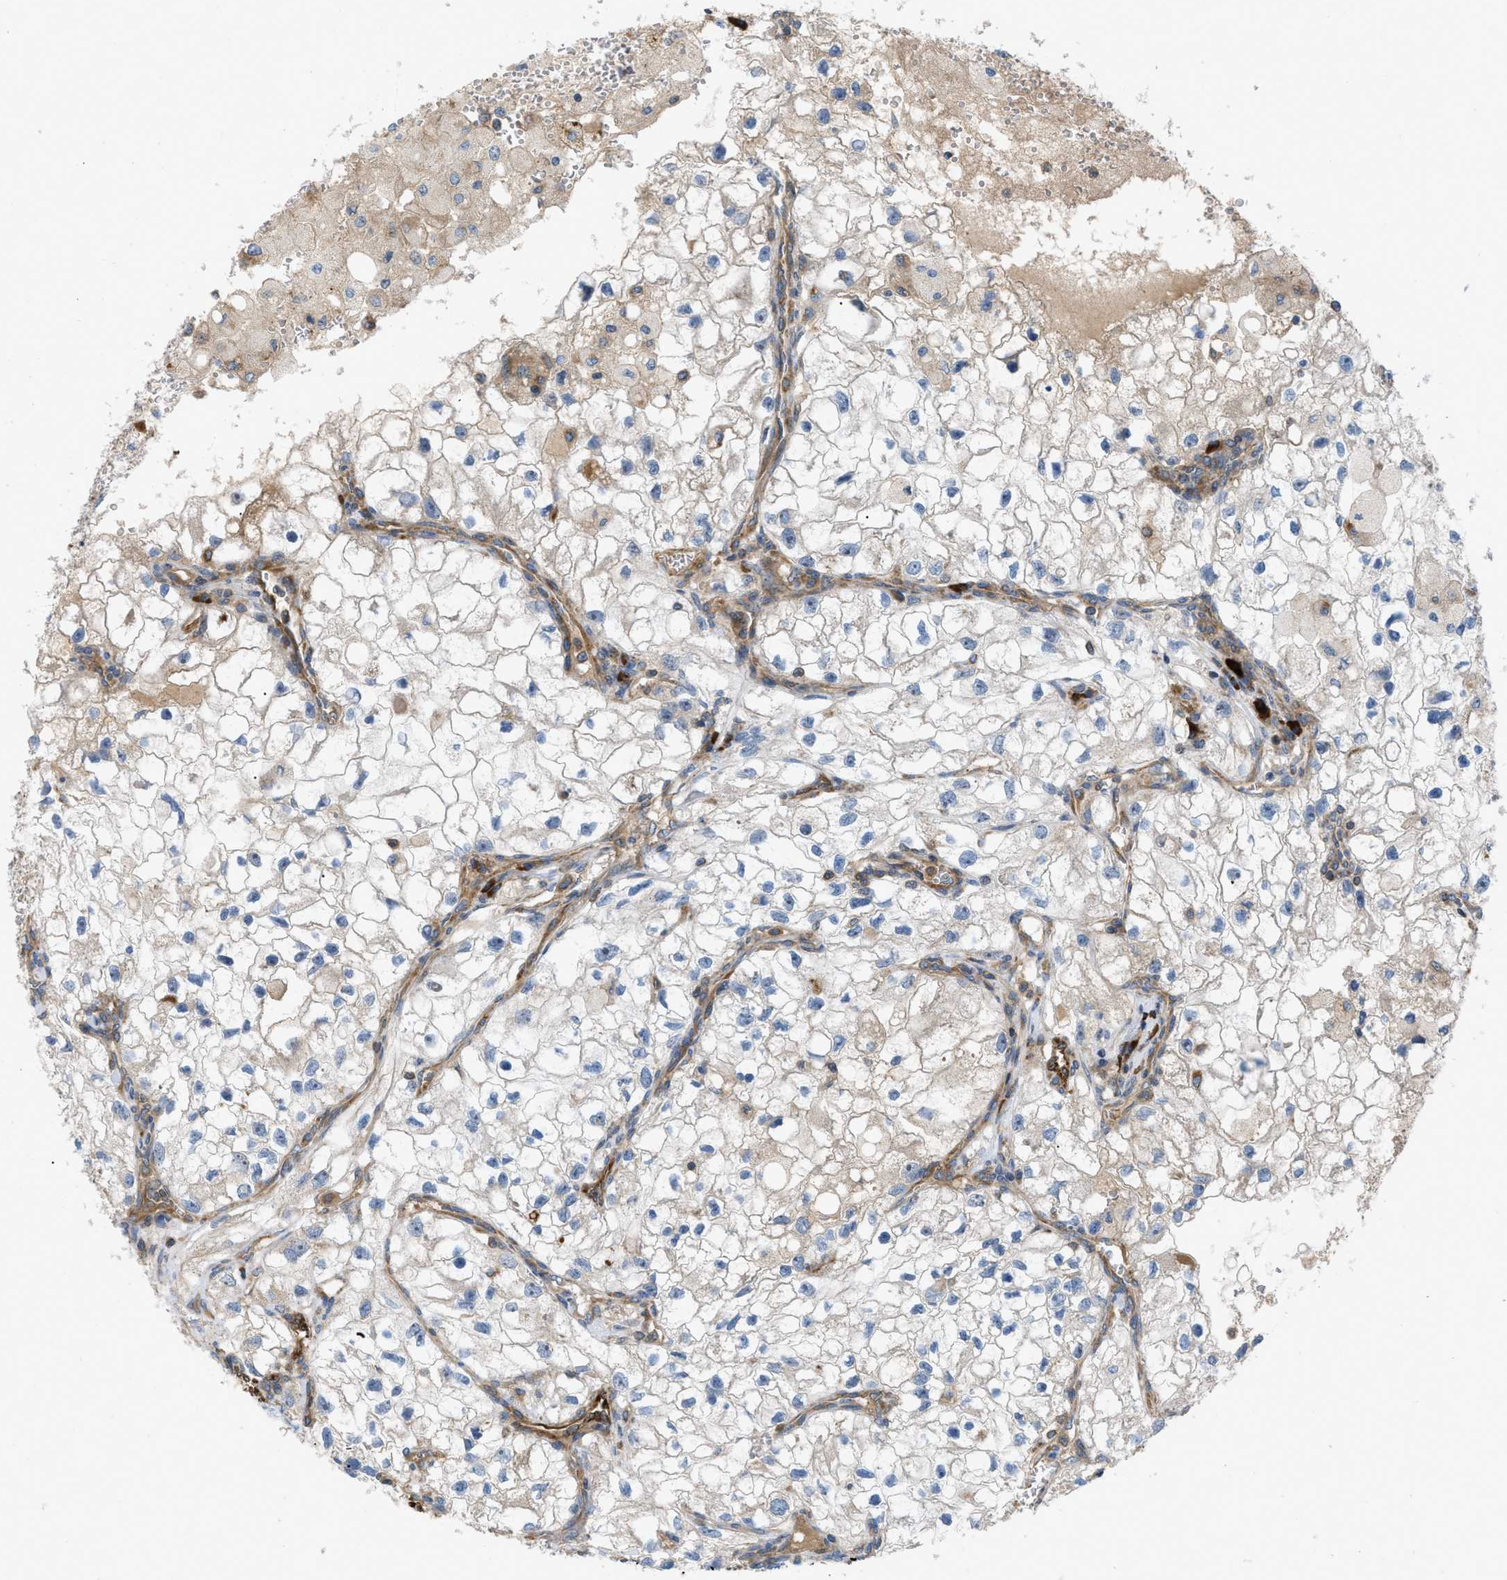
{"staining": {"intensity": "weak", "quantity": "<25%", "location": "cytoplasmic/membranous"}, "tissue": "renal cancer", "cell_type": "Tumor cells", "image_type": "cancer", "snomed": [{"axis": "morphology", "description": "Adenocarcinoma, NOS"}, {"axis": "topography", "description": "Kidney"}], "caption": "DAB (3,3'-diaminobenzidine) immunohistochemical staining of human renal adenocarcinoma shows no significant staining in tumor cells.", "gene": "ATP2A3", "patient": {"sex": "female", "age": 70}}